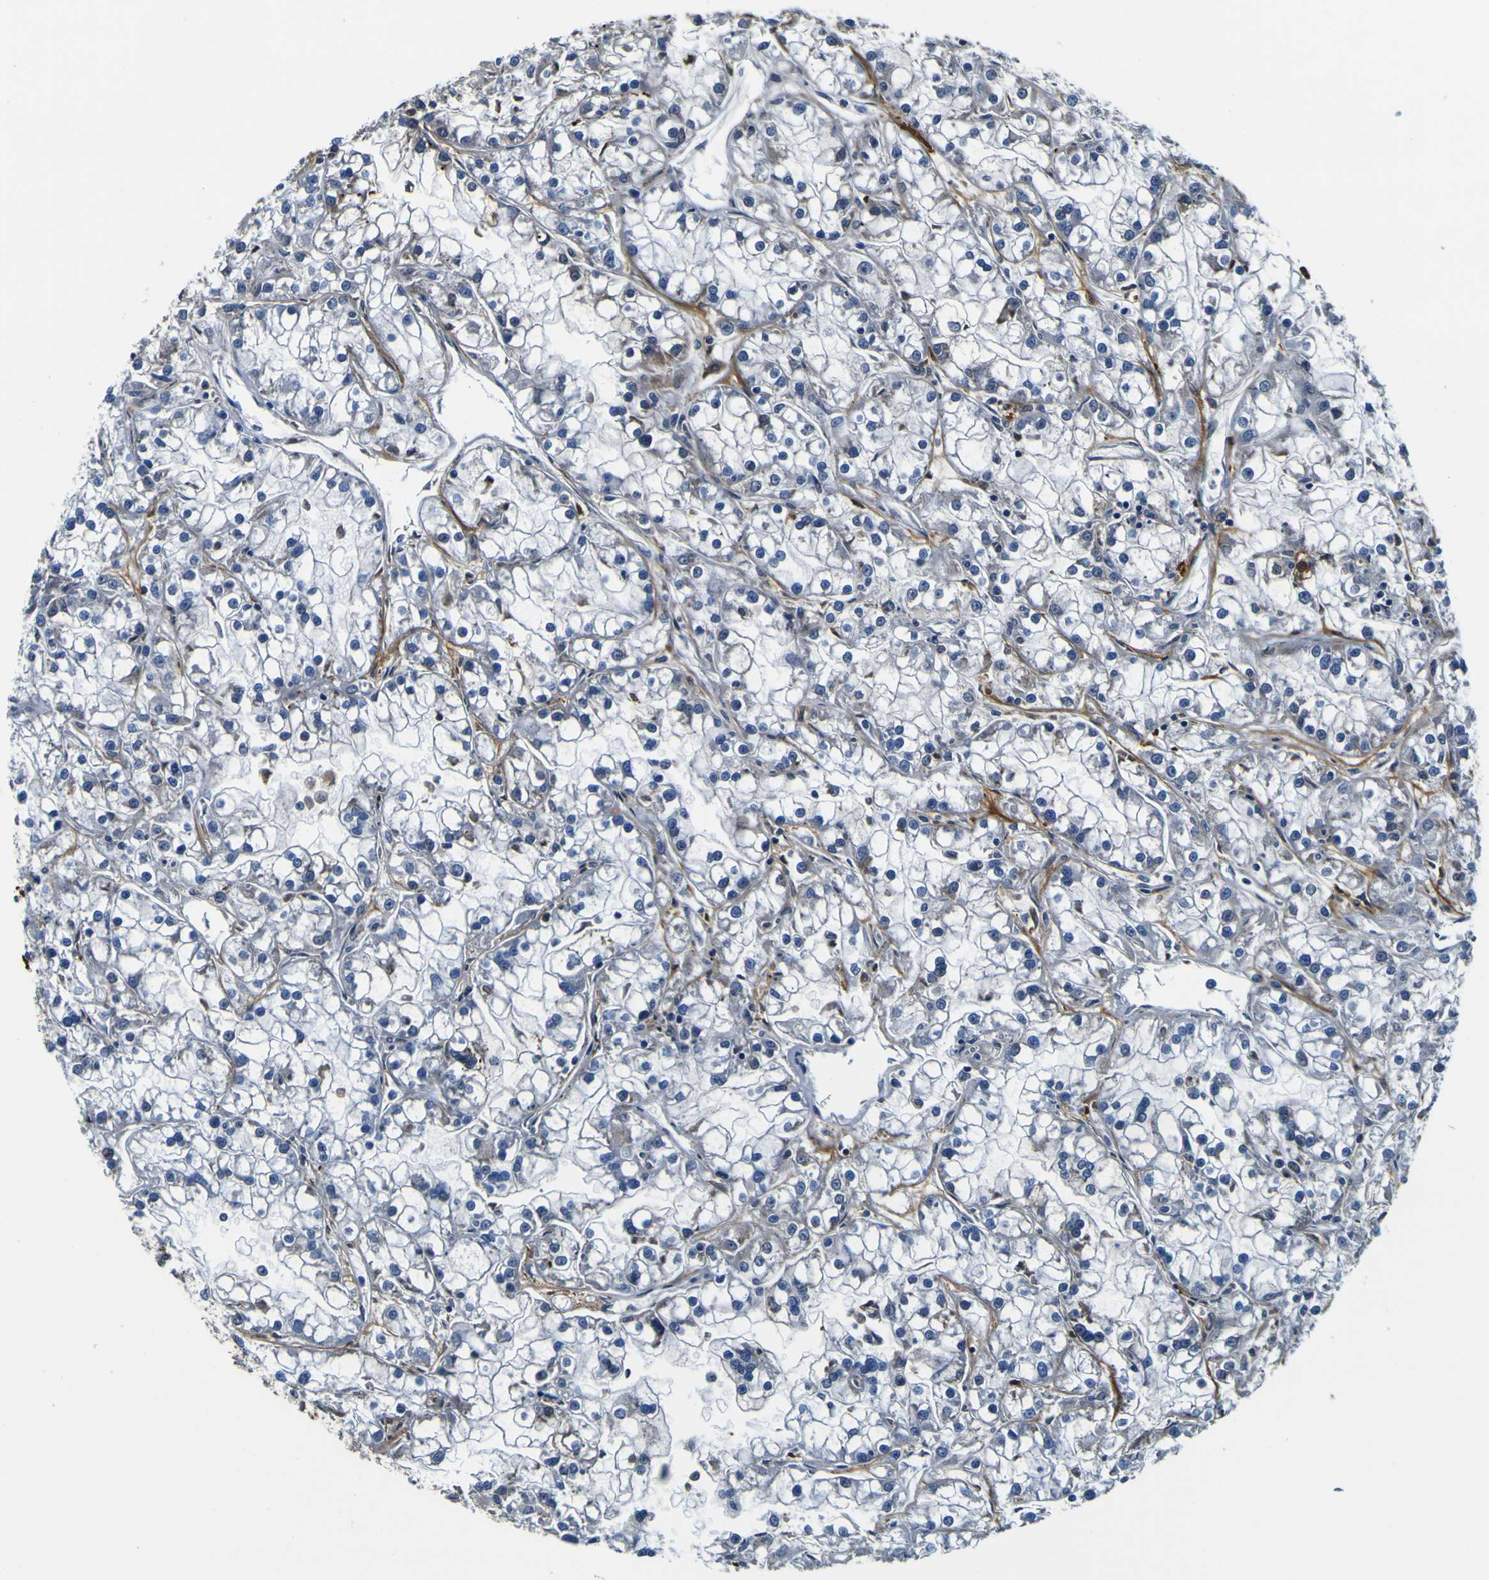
{"staining": {"intensity": "negative", "quantity": "none", "location": "none"}, "tissue": "renal cancer", "cell_type": "Tumor cells", "image_type": "cancer", "snomed": [{"axis": "morphology", "description": "Adenocarcinoma, NOS"}, {"axis": "topography", "description": "Kidney"}], "caption": "Adenocarcinoma (renal) was stained to show a protein in brown. There is no significant staining in tumor cells.", "gene": "POSTN", "patient": {"sex": "female", "age": 52}}